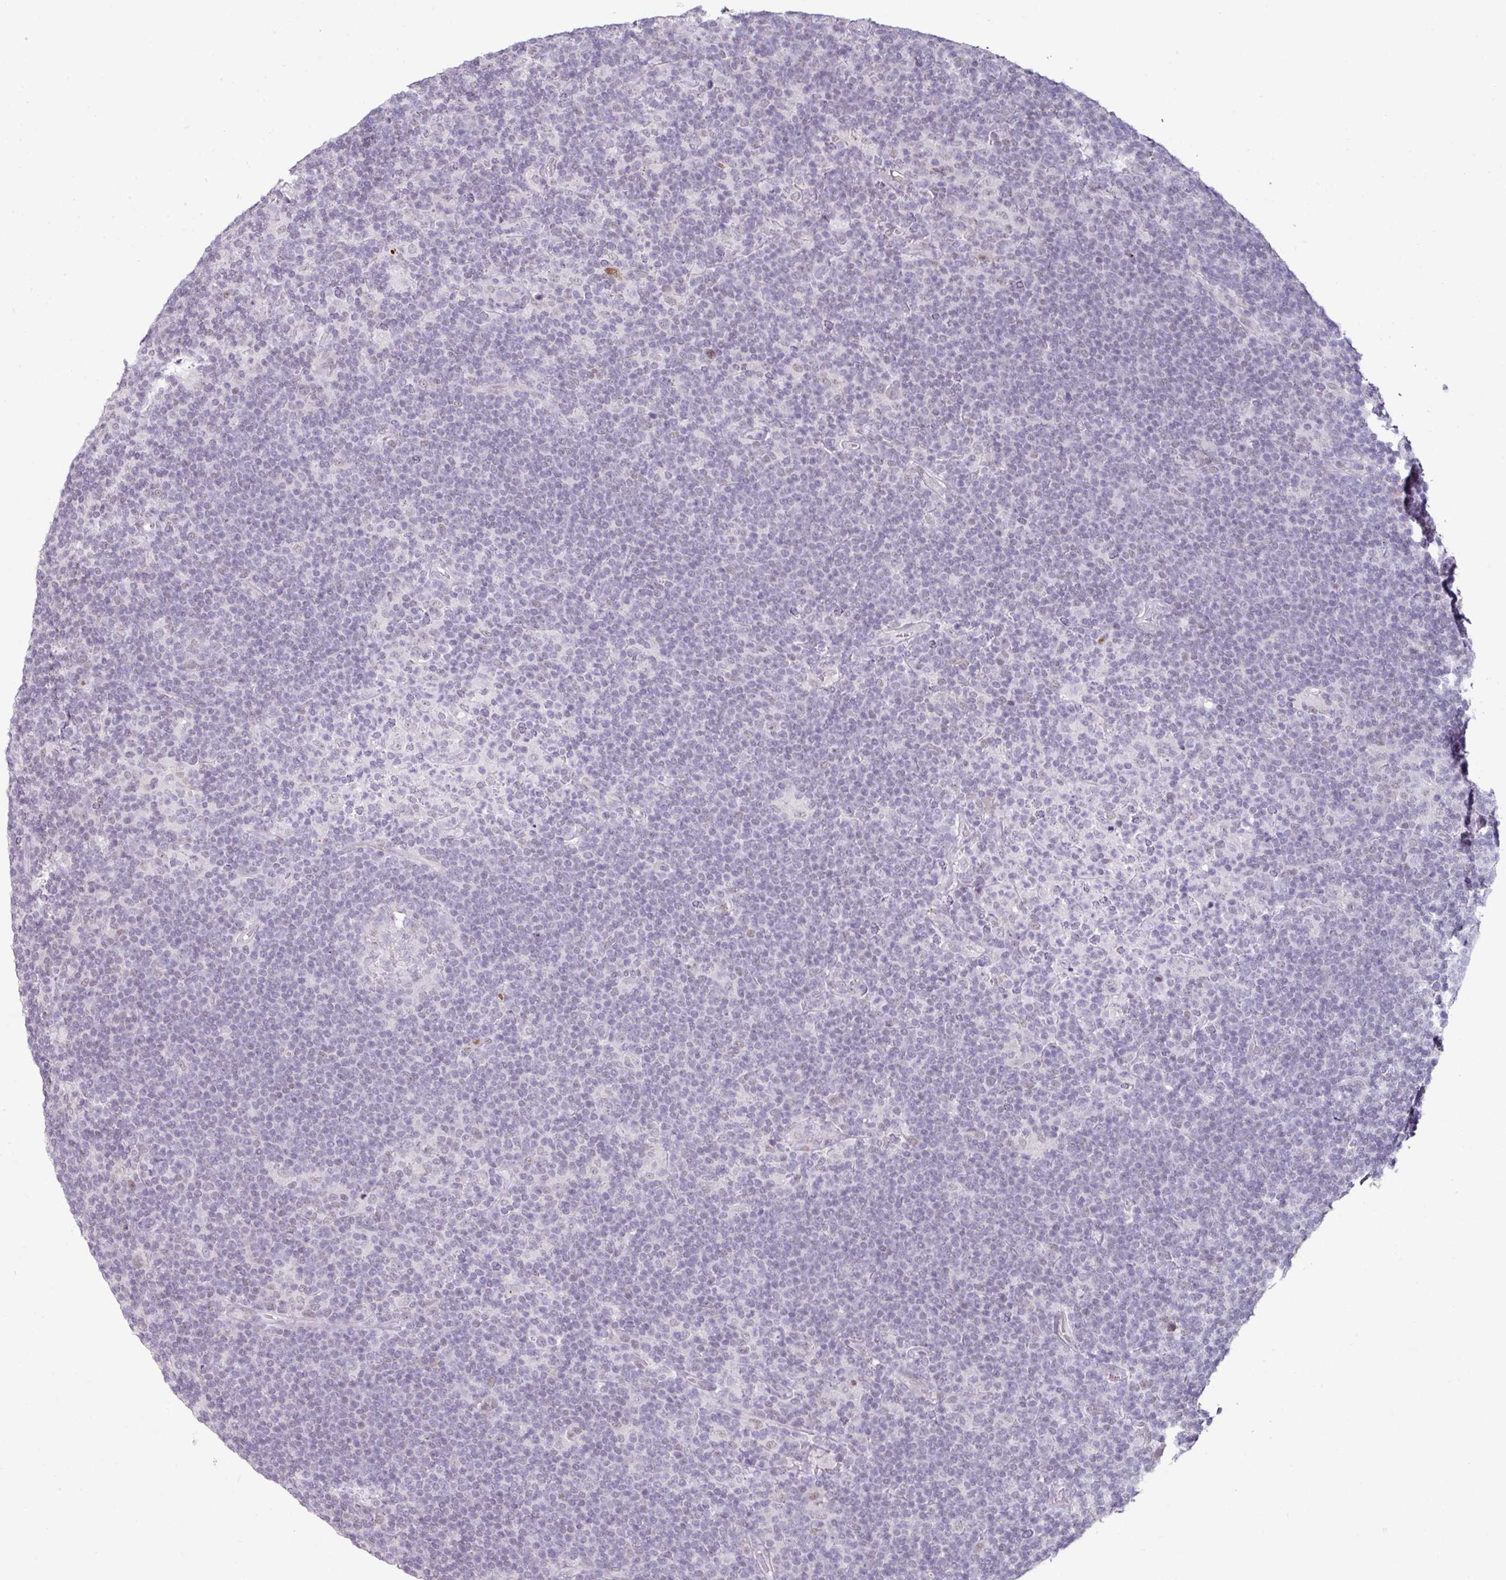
{"staining": {"intensity": "negative", "quantity": "none", "location": "none"}, "tissue": "lymphoma", "cell_type": "Tumor cells", "image_type": "cancer", "snomed": [{"axis": "morphology", "description": "Hodgkin's disease, NOS"}, {"axis": "topography", "description": "Lymph node"}], "caption": "Lymphoma was stained to show a protein in brown. There is no significant expression in tumor cells. The staining is performed using DAB brown chromogen with nuclei counter-stained in using hematoxylin.", "gene": "ELK1", "patient": {"sex": "female", "age": 57}}